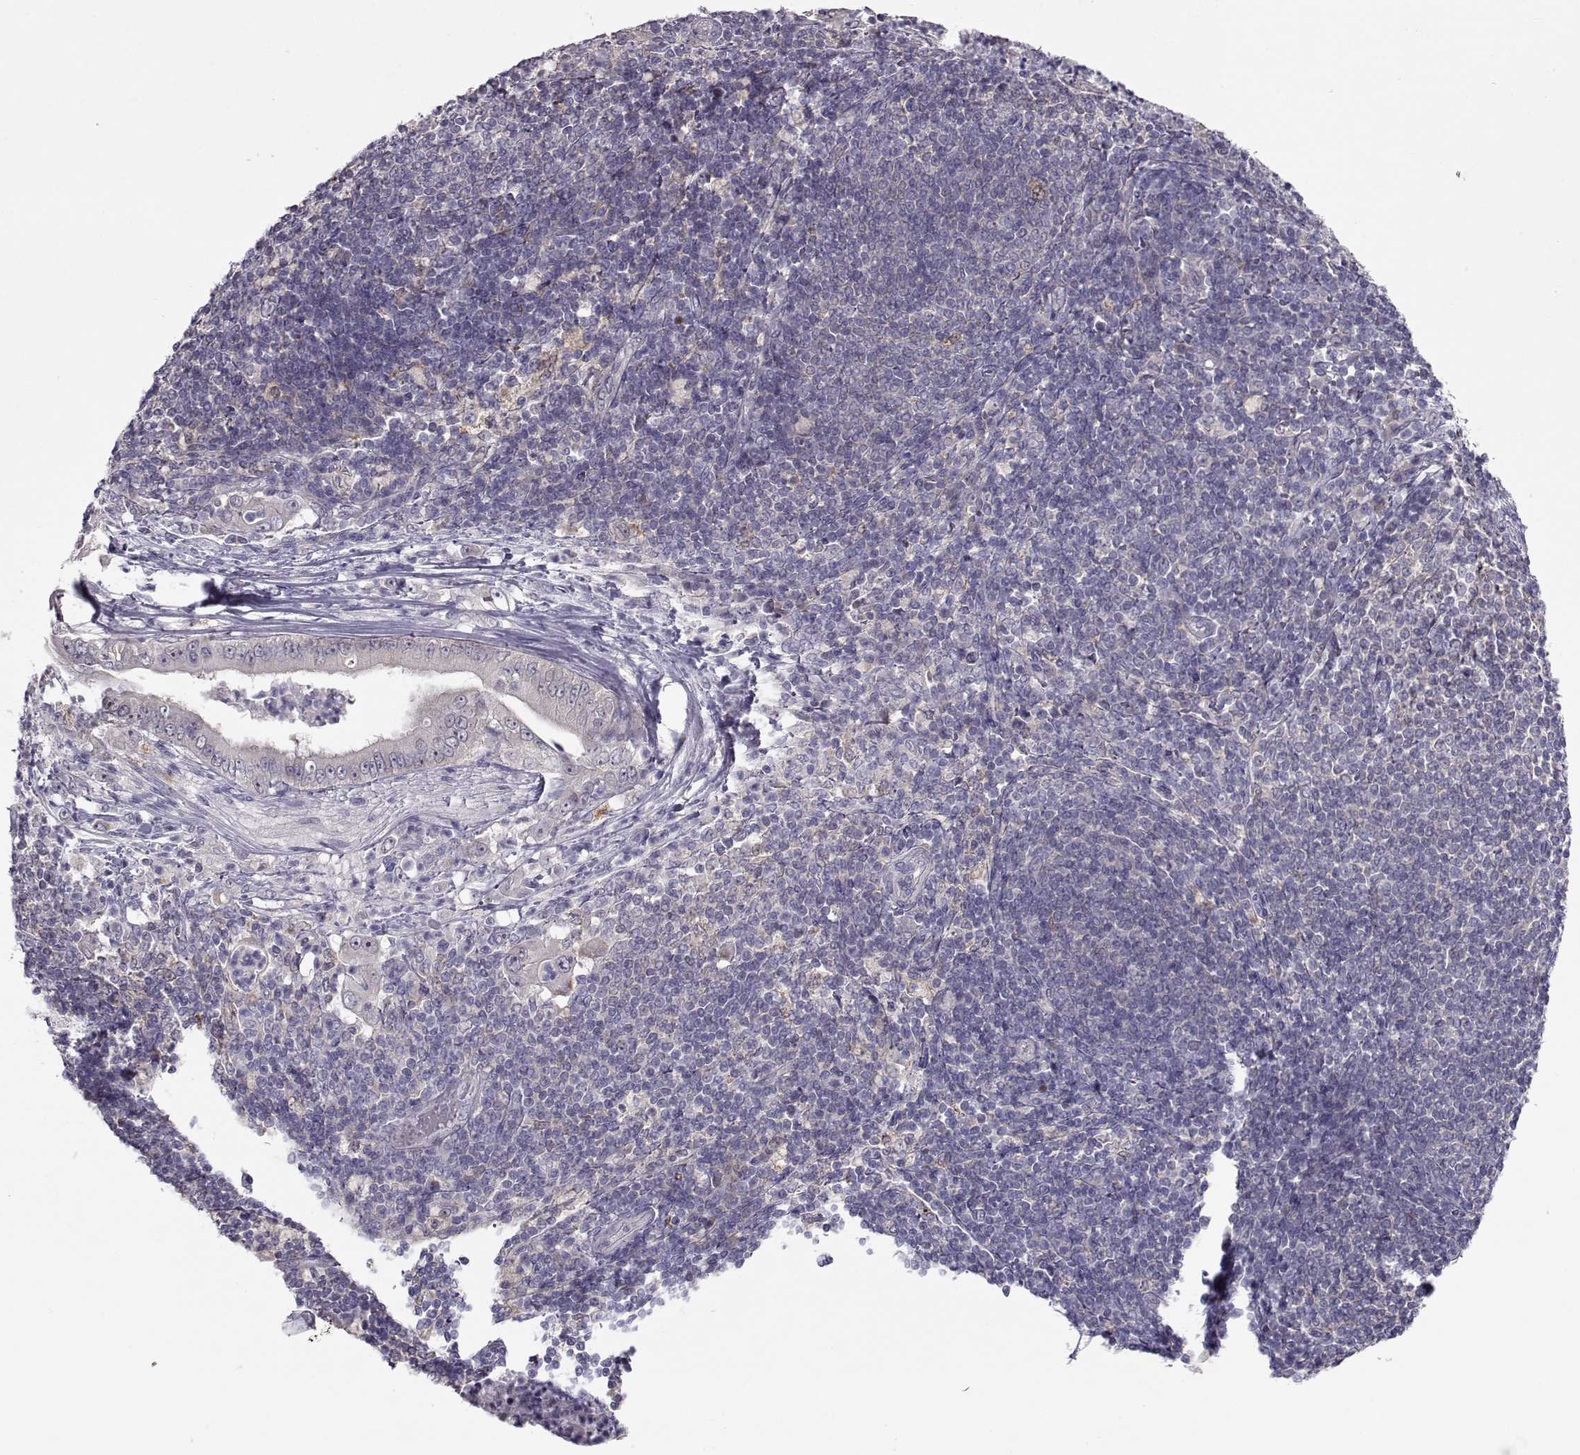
{"staining": {"intensity": "negative", "quantity": "none", "location": "none"}, "tissue": "pancreatic cancer", "cell_type": "Tumor cells", "image_type": "cancer", "snomed": [{"axis": "morphology", "description": "Adenocarcinoma, NOS"}, {"axis": "topography", "description": "Pancreas"}], "caption": "Pancreatic cancer (adenocarcinoma) stained for a protein using immunohistochemistry demonstrates no positivity tumor cells.", "gene": "NPVF", "patient": {"sex": "male", "age": 71}}